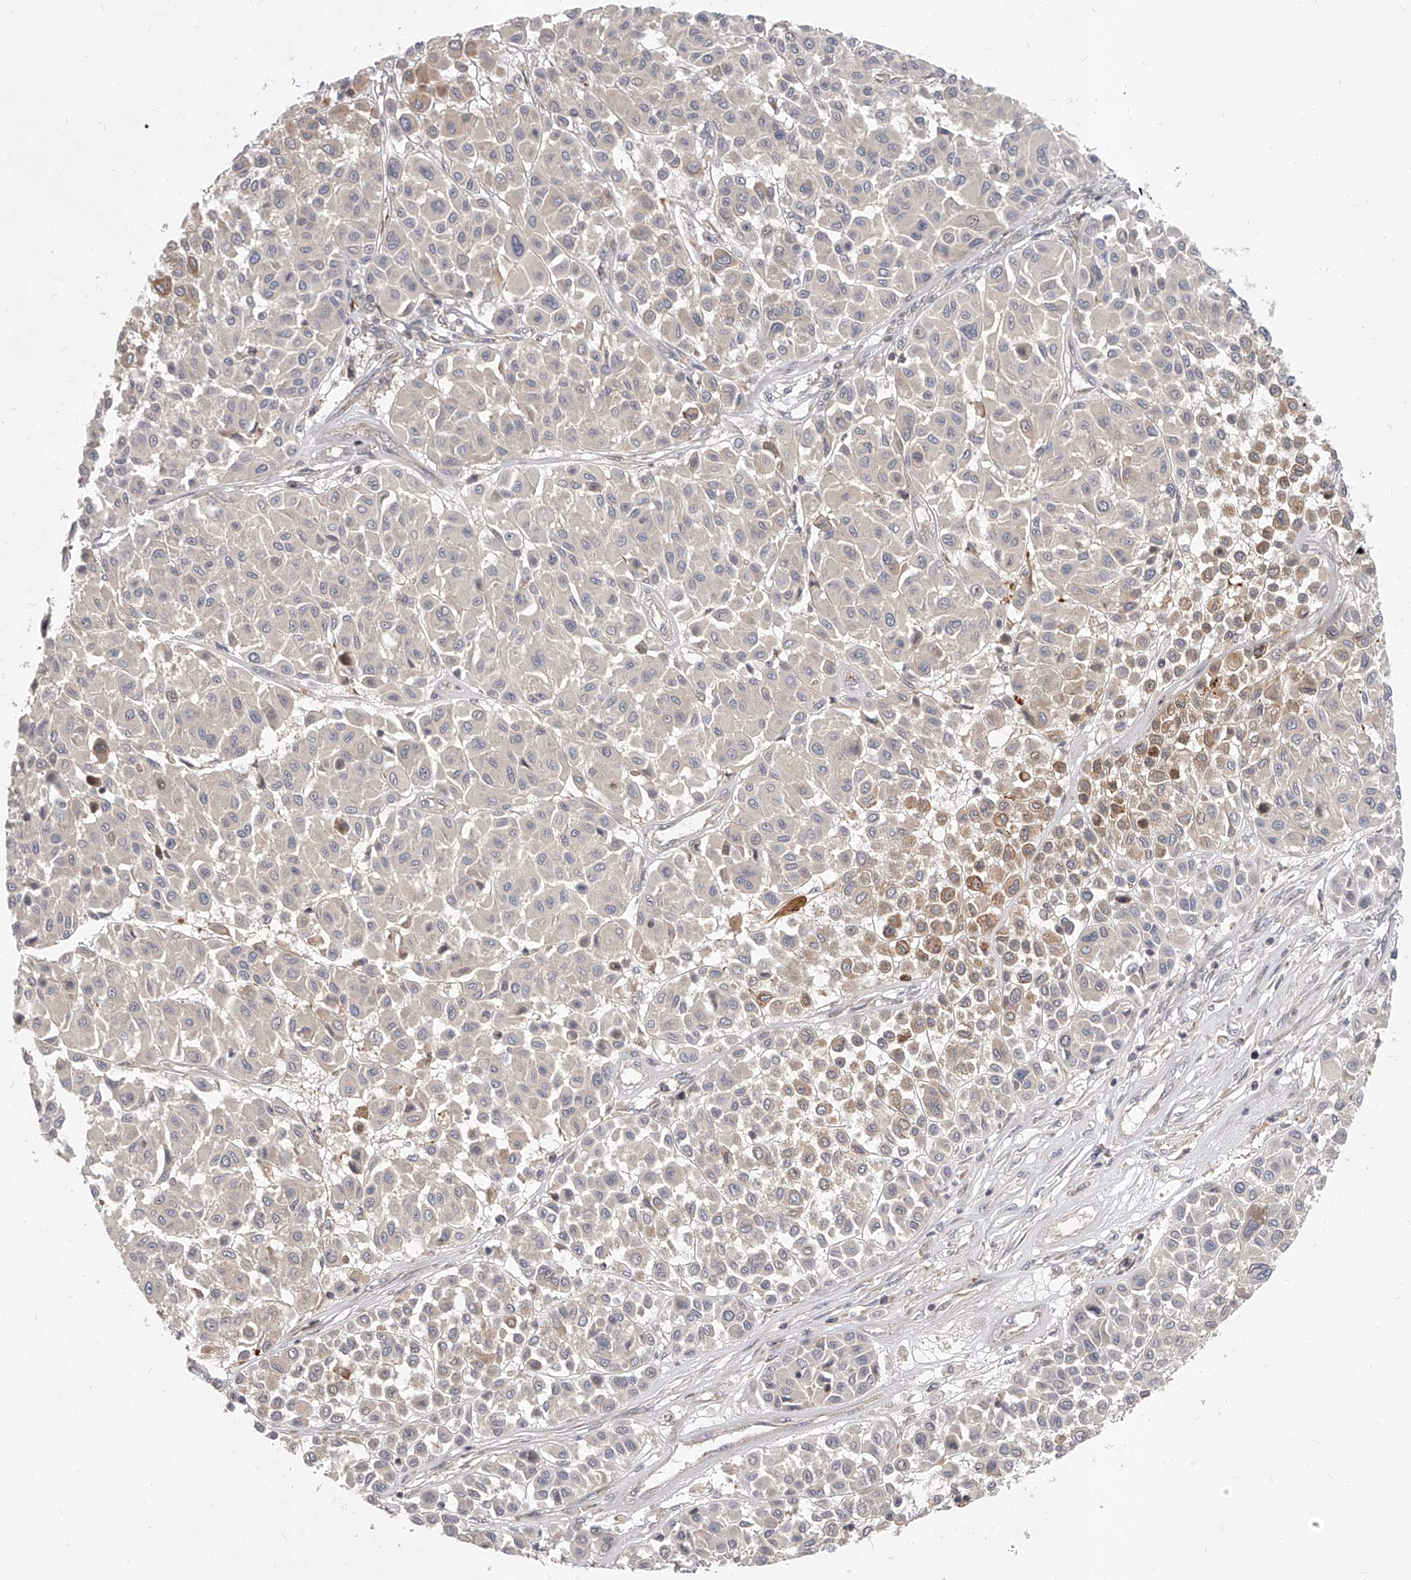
{"staining": {"intensity": "weak", "quantity": "<25%", "location": "cytoplasmic/membranous"}, "tissue": "melanoma", "cell_type": "Tumor cells", "image_type": "cancer", "snomed": [{"axis": "morphology", "description": "Malignant melanoma, Metastatic site"}, {"axis": "topography", "description": "Soft tissue"}], "caption": "High magnification brightfield microscopy of malignant melanoma (metastatic site) stained with DAB (3,3'-diaminobenzidine) (brown) and counterstained with hematoxylin (blue): tumor cells show no significant staining. (Immunohistochemistry (ihc), brightfield microscopy, high magnification).", "gene": "SLC37A1", "patient": {"sex": "male", "age": 41}}